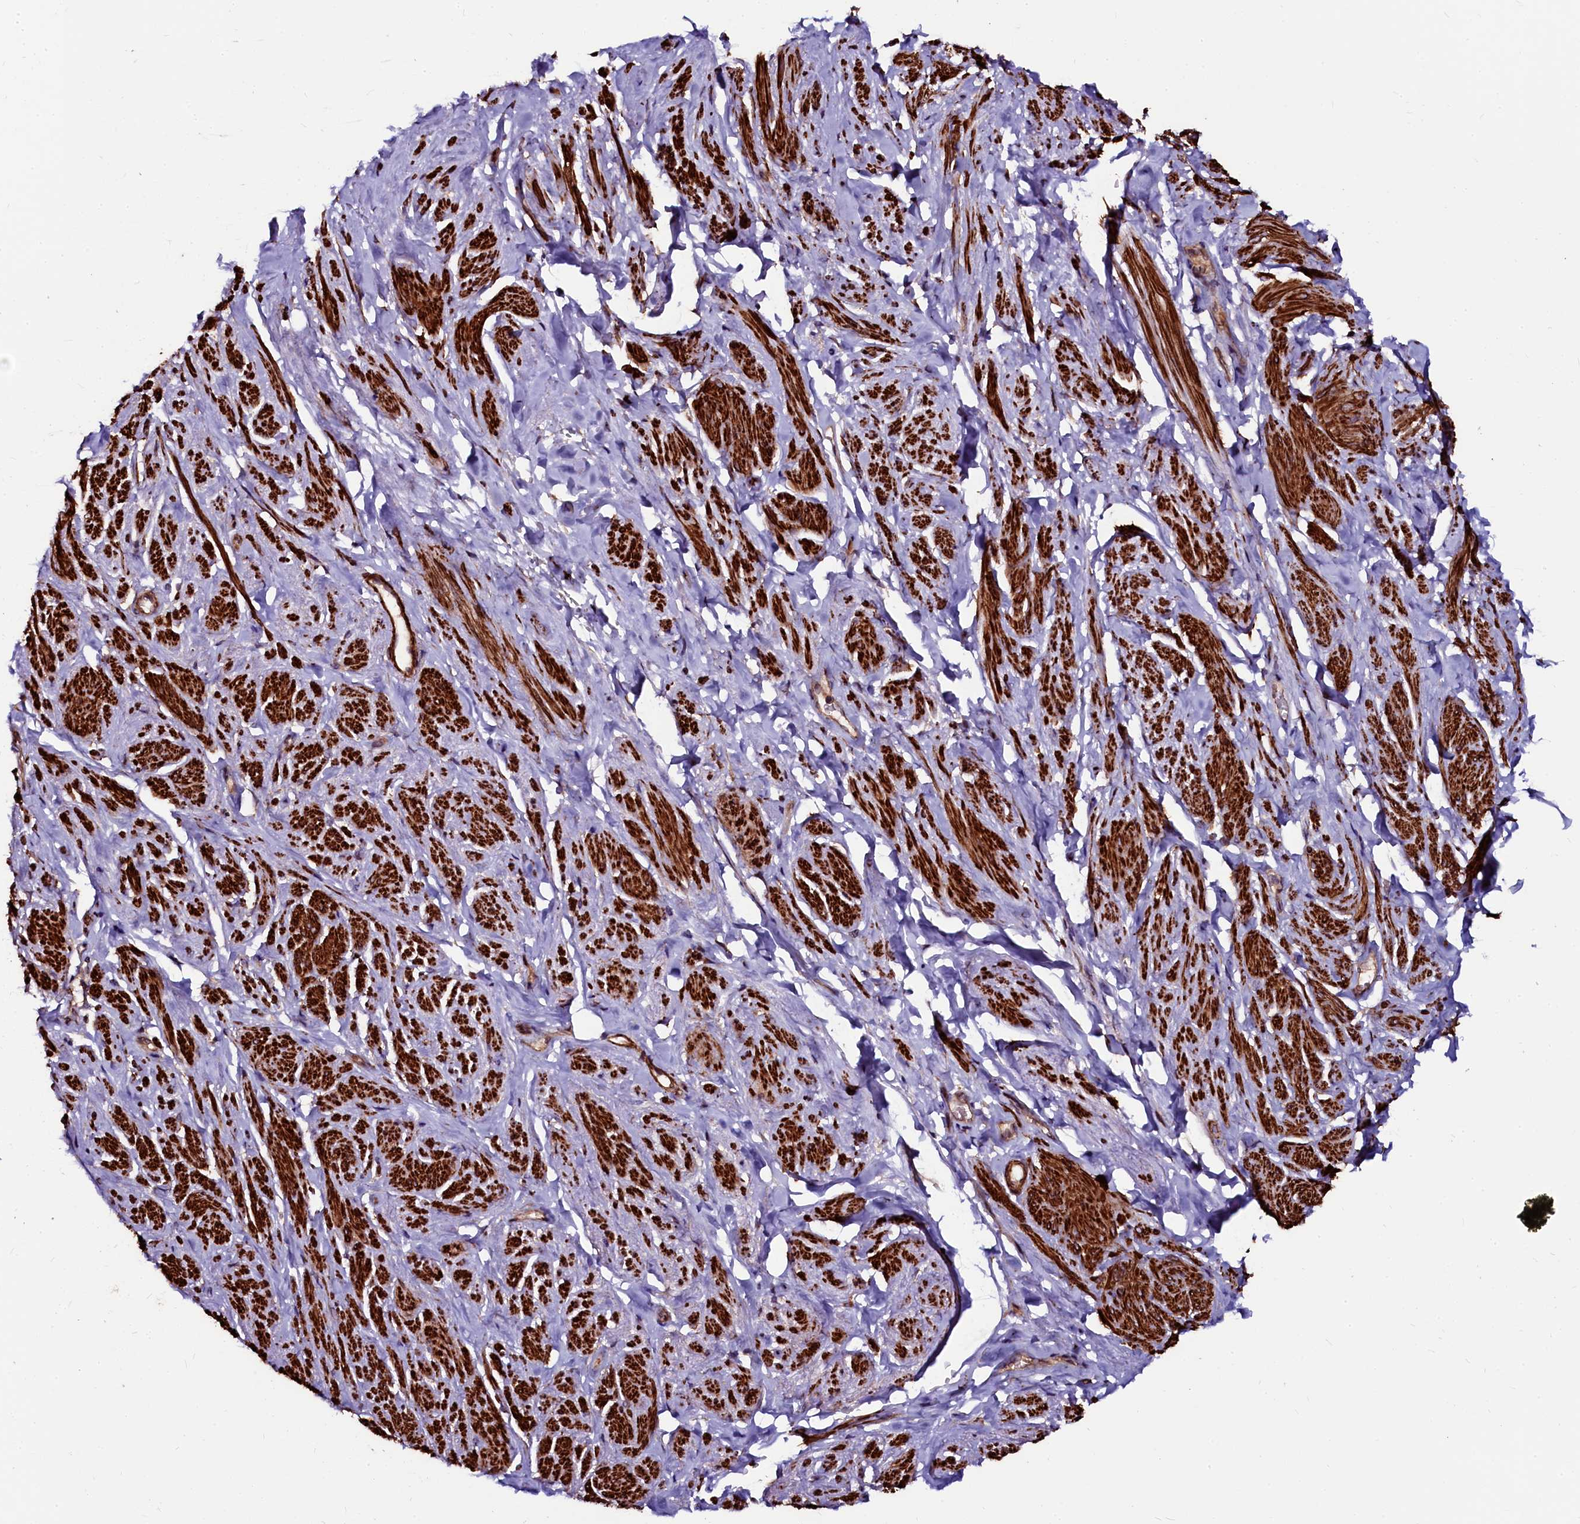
{"staining": {"intensity": "strong", "quantity": "25%-75%", "location": "cytoplasmic/membranous"}, "tissue": "smooth muscle", "cell_type": "Smooth muscle cells", "image_type": "normal", "snomed": [{"axis": "morphology", "description": "Normal tissue, NOS"}, {"axis": "topography", "description": "Smooth muscle"}, {"axis": "topography", "description": "Peripheral nerve tissue"}], "caption": "Protein staining displays strong cytoplasmic/membranous expression in about 25%-75% of smooth muscle cells in normal smooth muscle. (brown staining indicates protein expression, while blue staining denotes nuclei).", "gene": "N4BP1", "patient": {"sex": "male", "age": 69}}